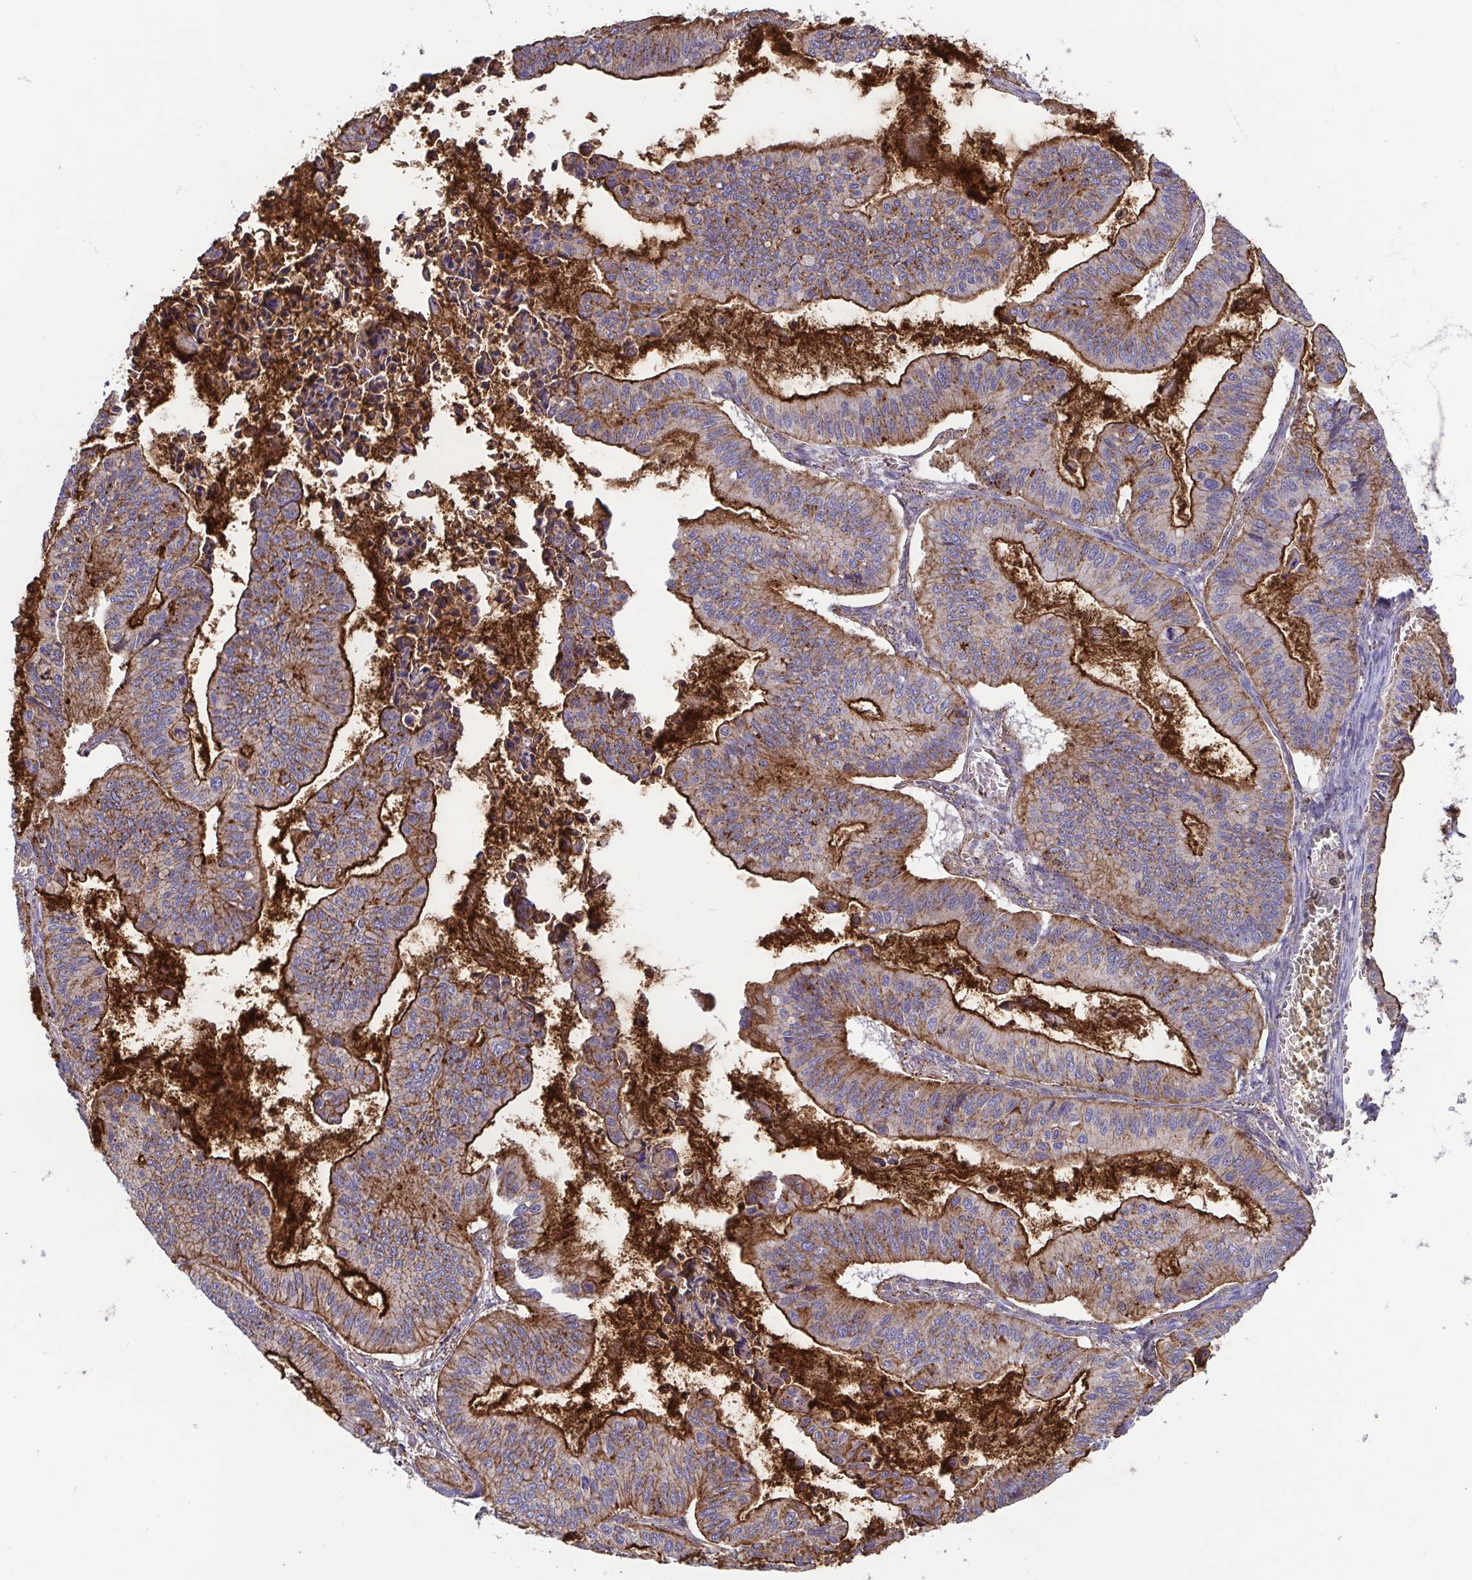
{"staining": {"intensity": "strong", "quantity": "25%-75%", "location": "cytoplasmic/membranous"}, "tissue": "ovarian cancer", "cell_type": "Tumor cells", "image_type": "cancer", "snomed": [{"axis": "morphology", "description": "Cystadenocarcinoma, mucinous, NOS"}, {"axis": "topography", "description": "Ovary"}], "caption": "Strong cytoplasmic/membranous positivity is seen in approximately 25%-75% of tumor cells in ovarian mucinous cystadenocarcinoma. (Brightfield microscopy of DAB IHC at high magnification).", "gene": "CHMP1B", "patient": {"sex": "female", "age": 72}}